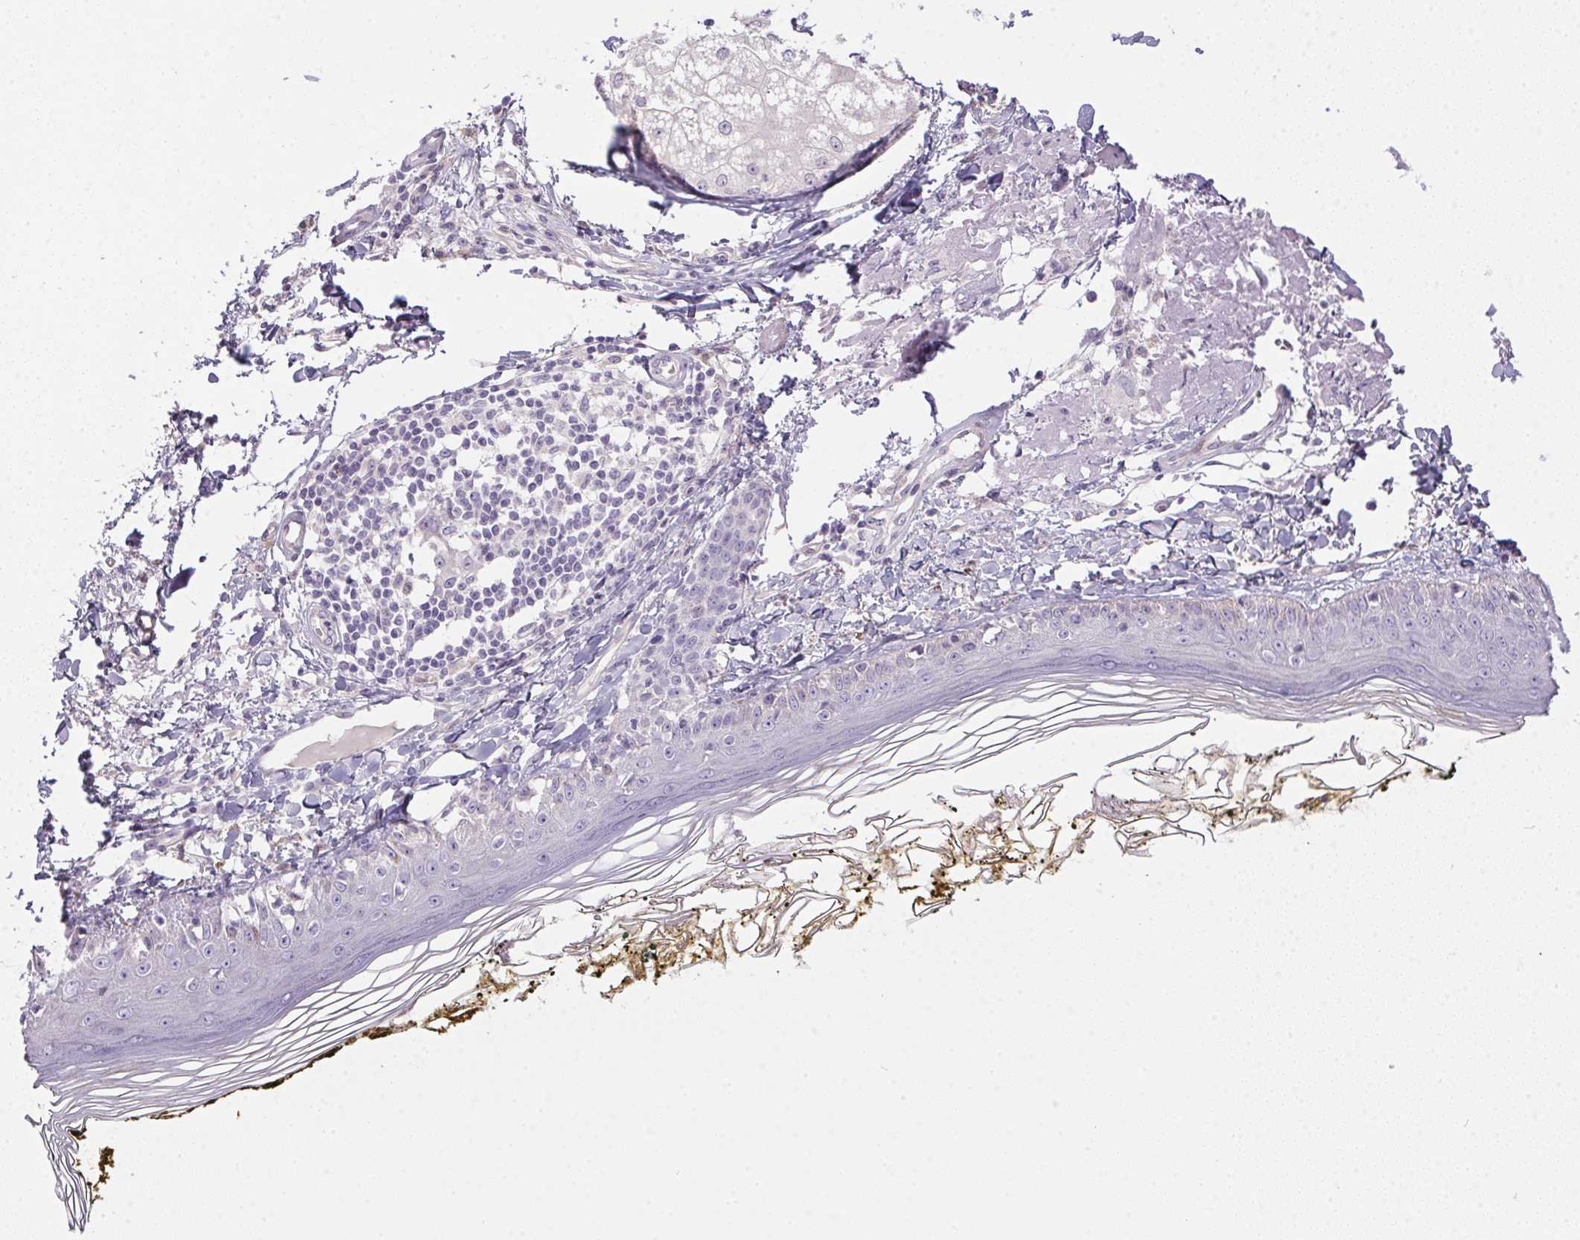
{"staining": {"intensity": "negative", "quantity": "none", "location": "none"}, "tissue": "skin", "cell_type": "Fibroblasts", "image_type": "normal", "snomed": [{"axis": "morphology", "description": "Normal tissue, NOS"}, {"axis": "topography", "description": "Skin"}], "caption": "Immunohistochemical staining of unremarkable skin shows no significant positivity in fibroblasts. Nuclei are stained in blue.", "gene": "SLC17A7", "patient": {"sex": "male", "age": 76}}